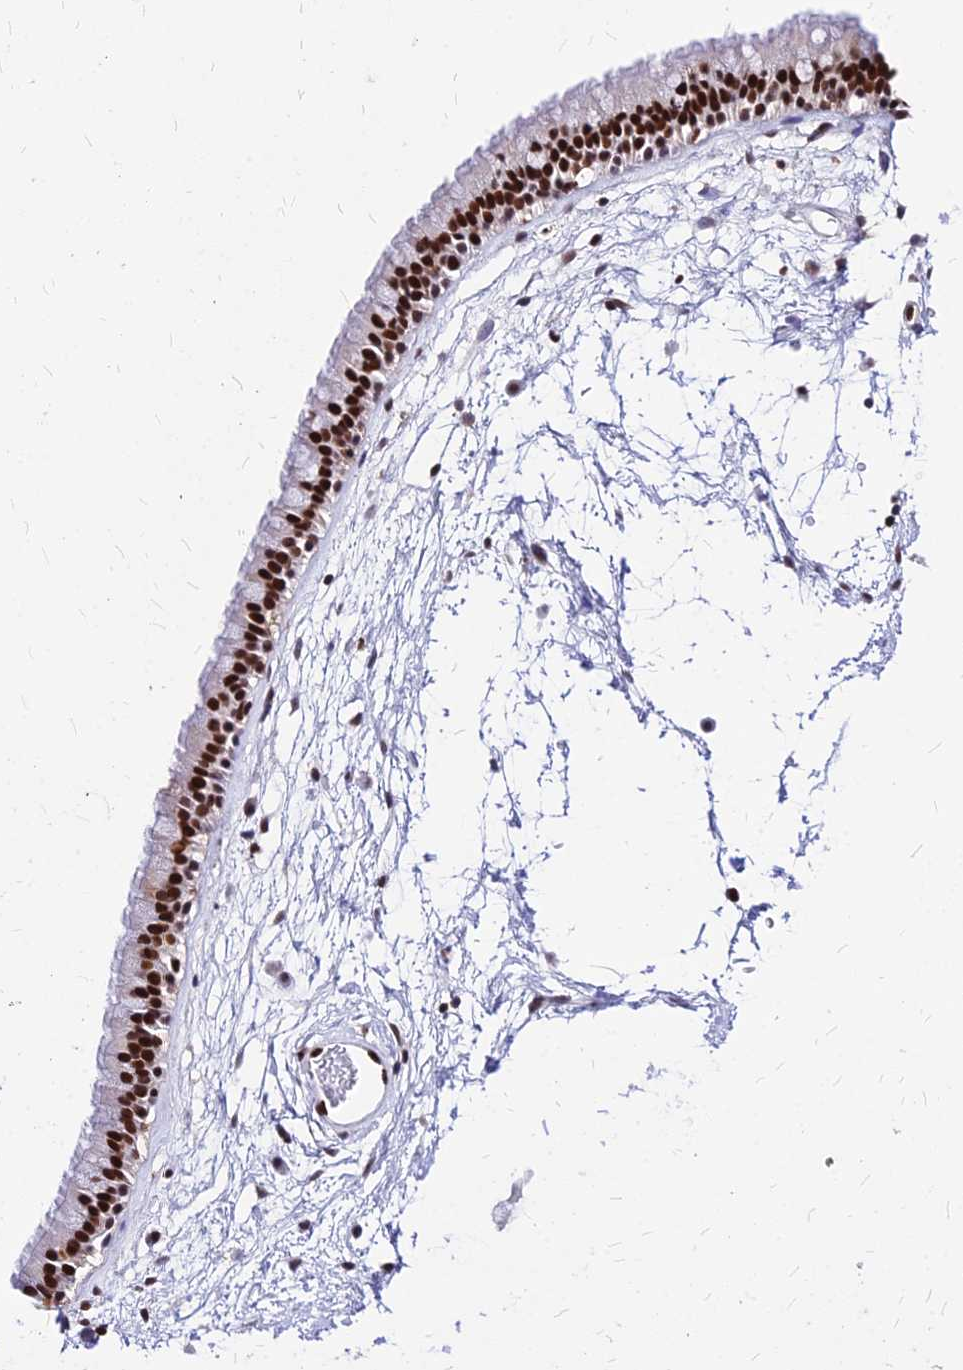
{"staining": {"intensity": "strong", "quantity": ">75%", "location": "nuclear"}, "tissue": "nasopharynx", "cell_type": "Respiratory epithelial cells", "image_type": "normal", "snomed": [{"axis": "morphology", "description": "Normal tissue, NOS"}, {"axis": "morphology", "description": "Inflammation, NOS"}, {"axis": "topography", "description": "Nasopharynx"}], "caption": "Brown immunohistochemical staining in normal nasopharynx displays strong nuclear expression in about >75% of respiratory epithelial cells.", "gene": "PAXX", "patient": {"sex": "male", "age": 48}}